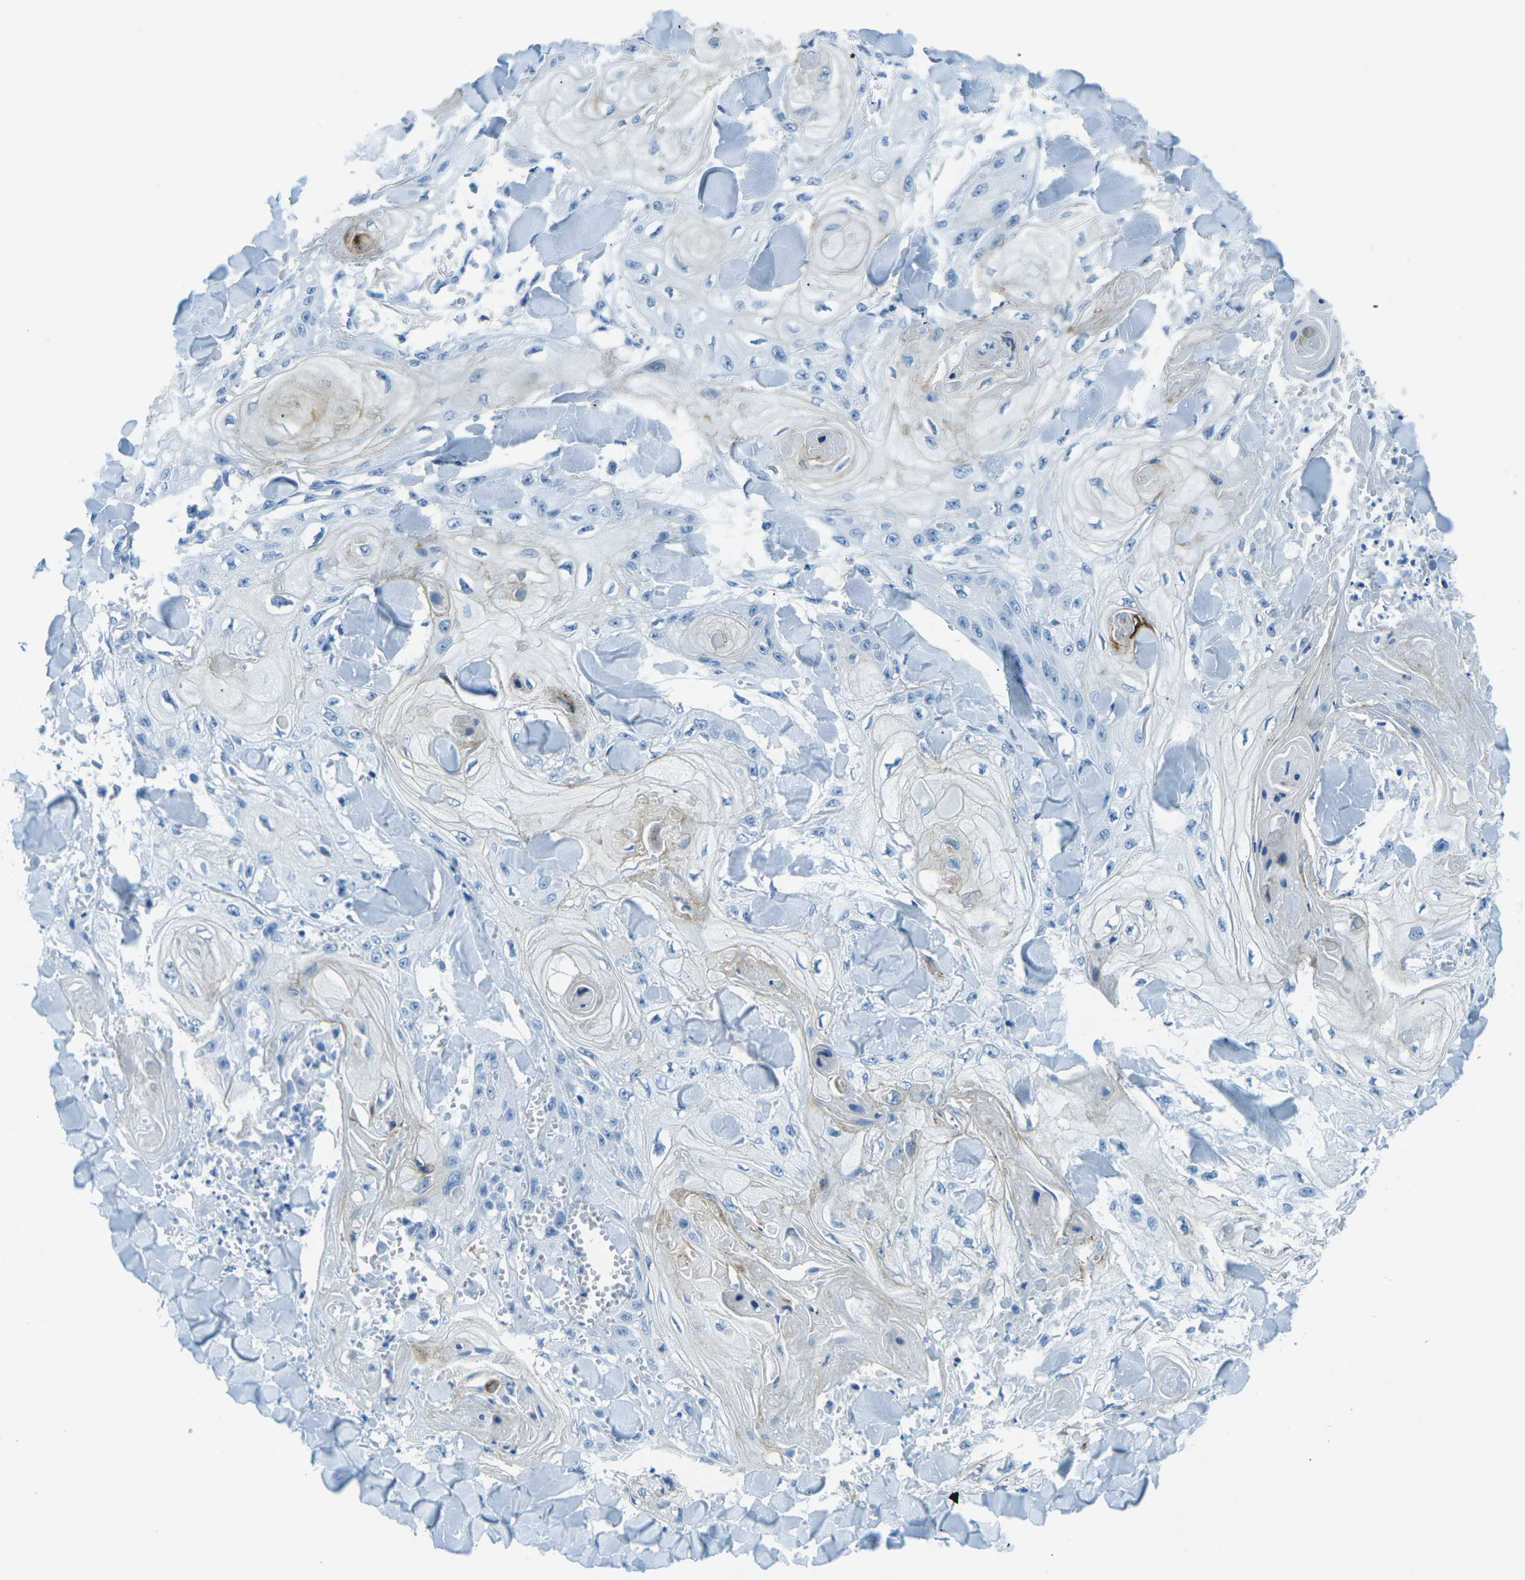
{"staining": {"intensity": "negative", "quantity": "none", "location": "none"}, "tissue": "skin cancer", "cell_type": "Tumor cells", "image_type": "cancer", "snomed": [{"axis": "morphology", "description": "Squamous cell carcinoma, NOS"}, {"axis": "topography", "description": "Skin"}], "caption": "High power microscopy photomicrograph of an IHC image of skin cancer, revealing no significant expression in tumor cells.", "gene": "OCLN", "patient": {"sex": "male", "age": 74}}